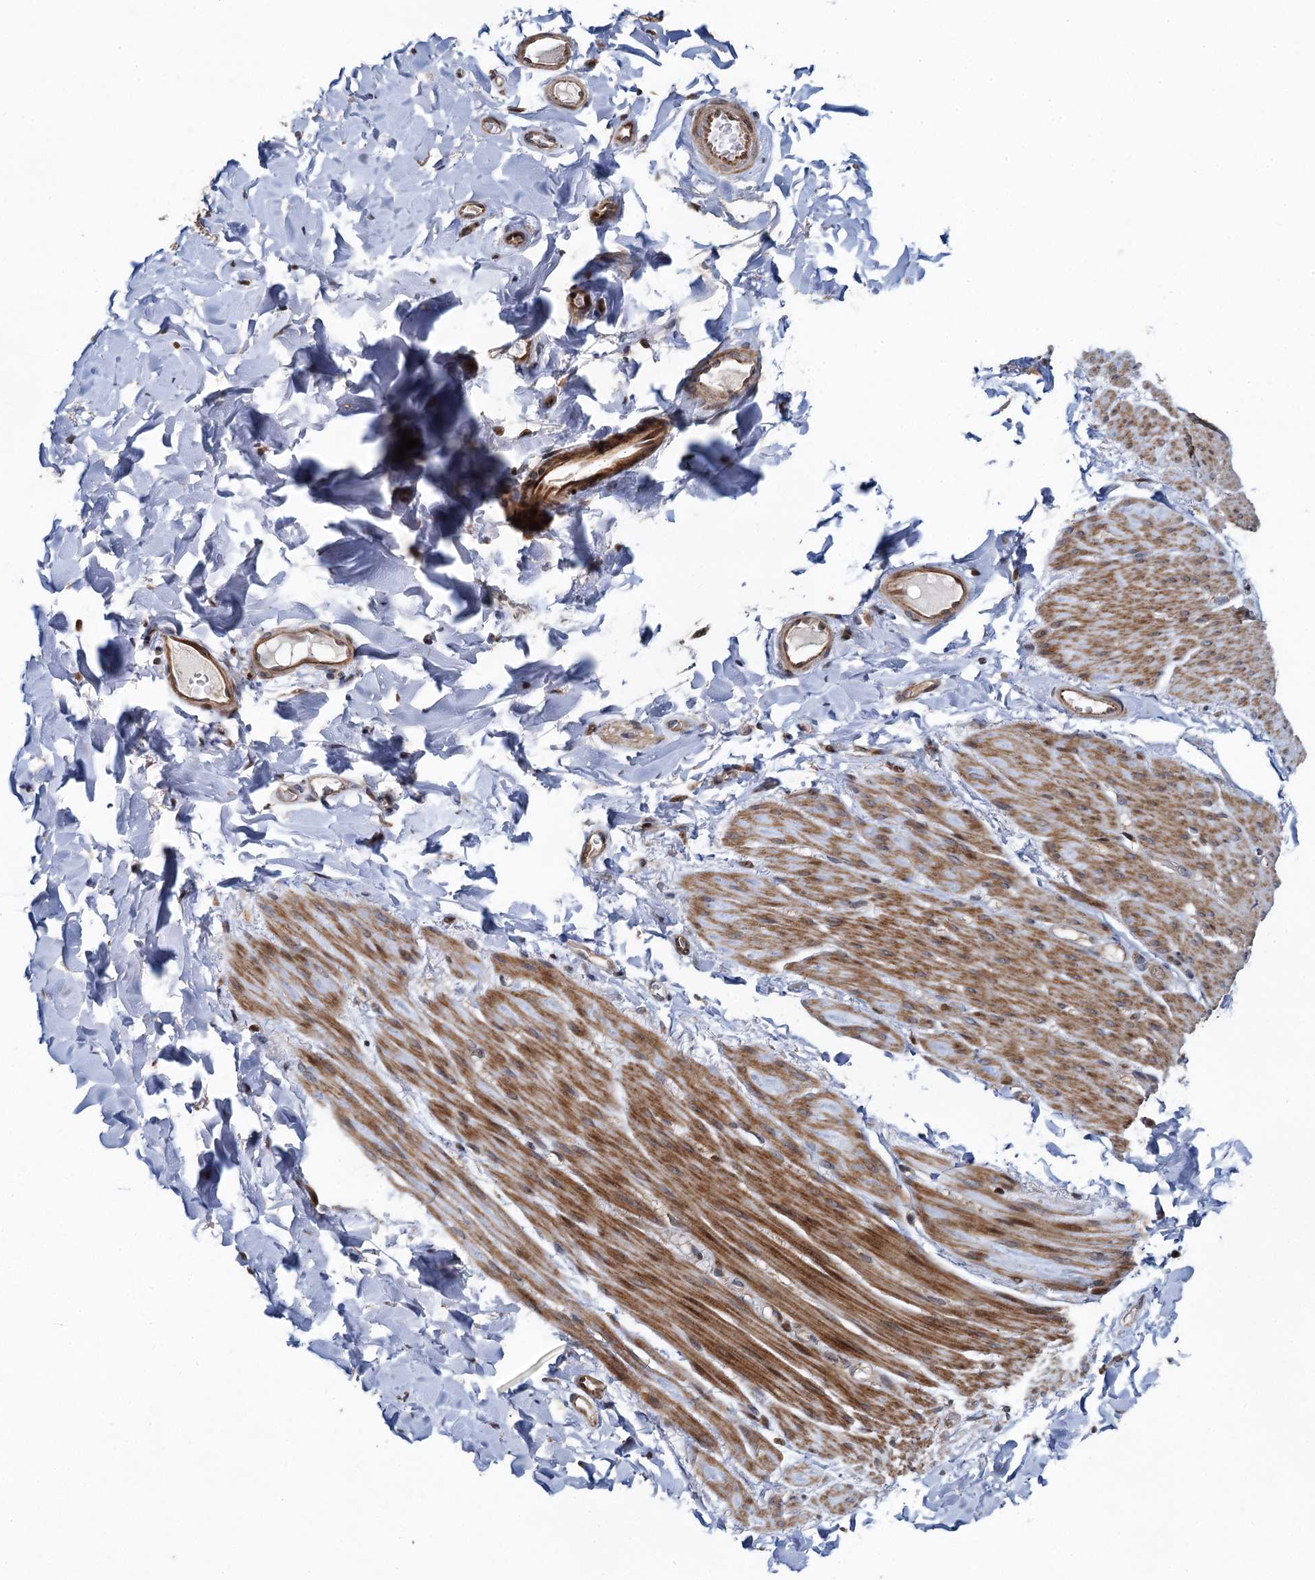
{"staining": {"intensity": "weak", "quantity": ">75%", "location": "cytoplasmic/membranous,nuclear"}, "tissue": "adipose tissue", "cell_type": "Adipocytes", "image_type": "normal", "snomed": [{"axis": "morphology", "description": "Normal tissue, NOS"}, {"axis": "topography", "description": "Colon"}, {"axis": "topography", "description": "Peripheral nerve tissue"}], "caption": "Brown immunohistochemical staining in normal human adipose tissue shows weak cytoplasmic/membranous,nuclear staining in approximately >75% of adipocytes. (DAB (3,3'-diaminobenzidine) IHC, brown staining for protein, blue staining for nuclei).", "gene": "ATOSA", "patient": {"sex": "female", "age": 61}}